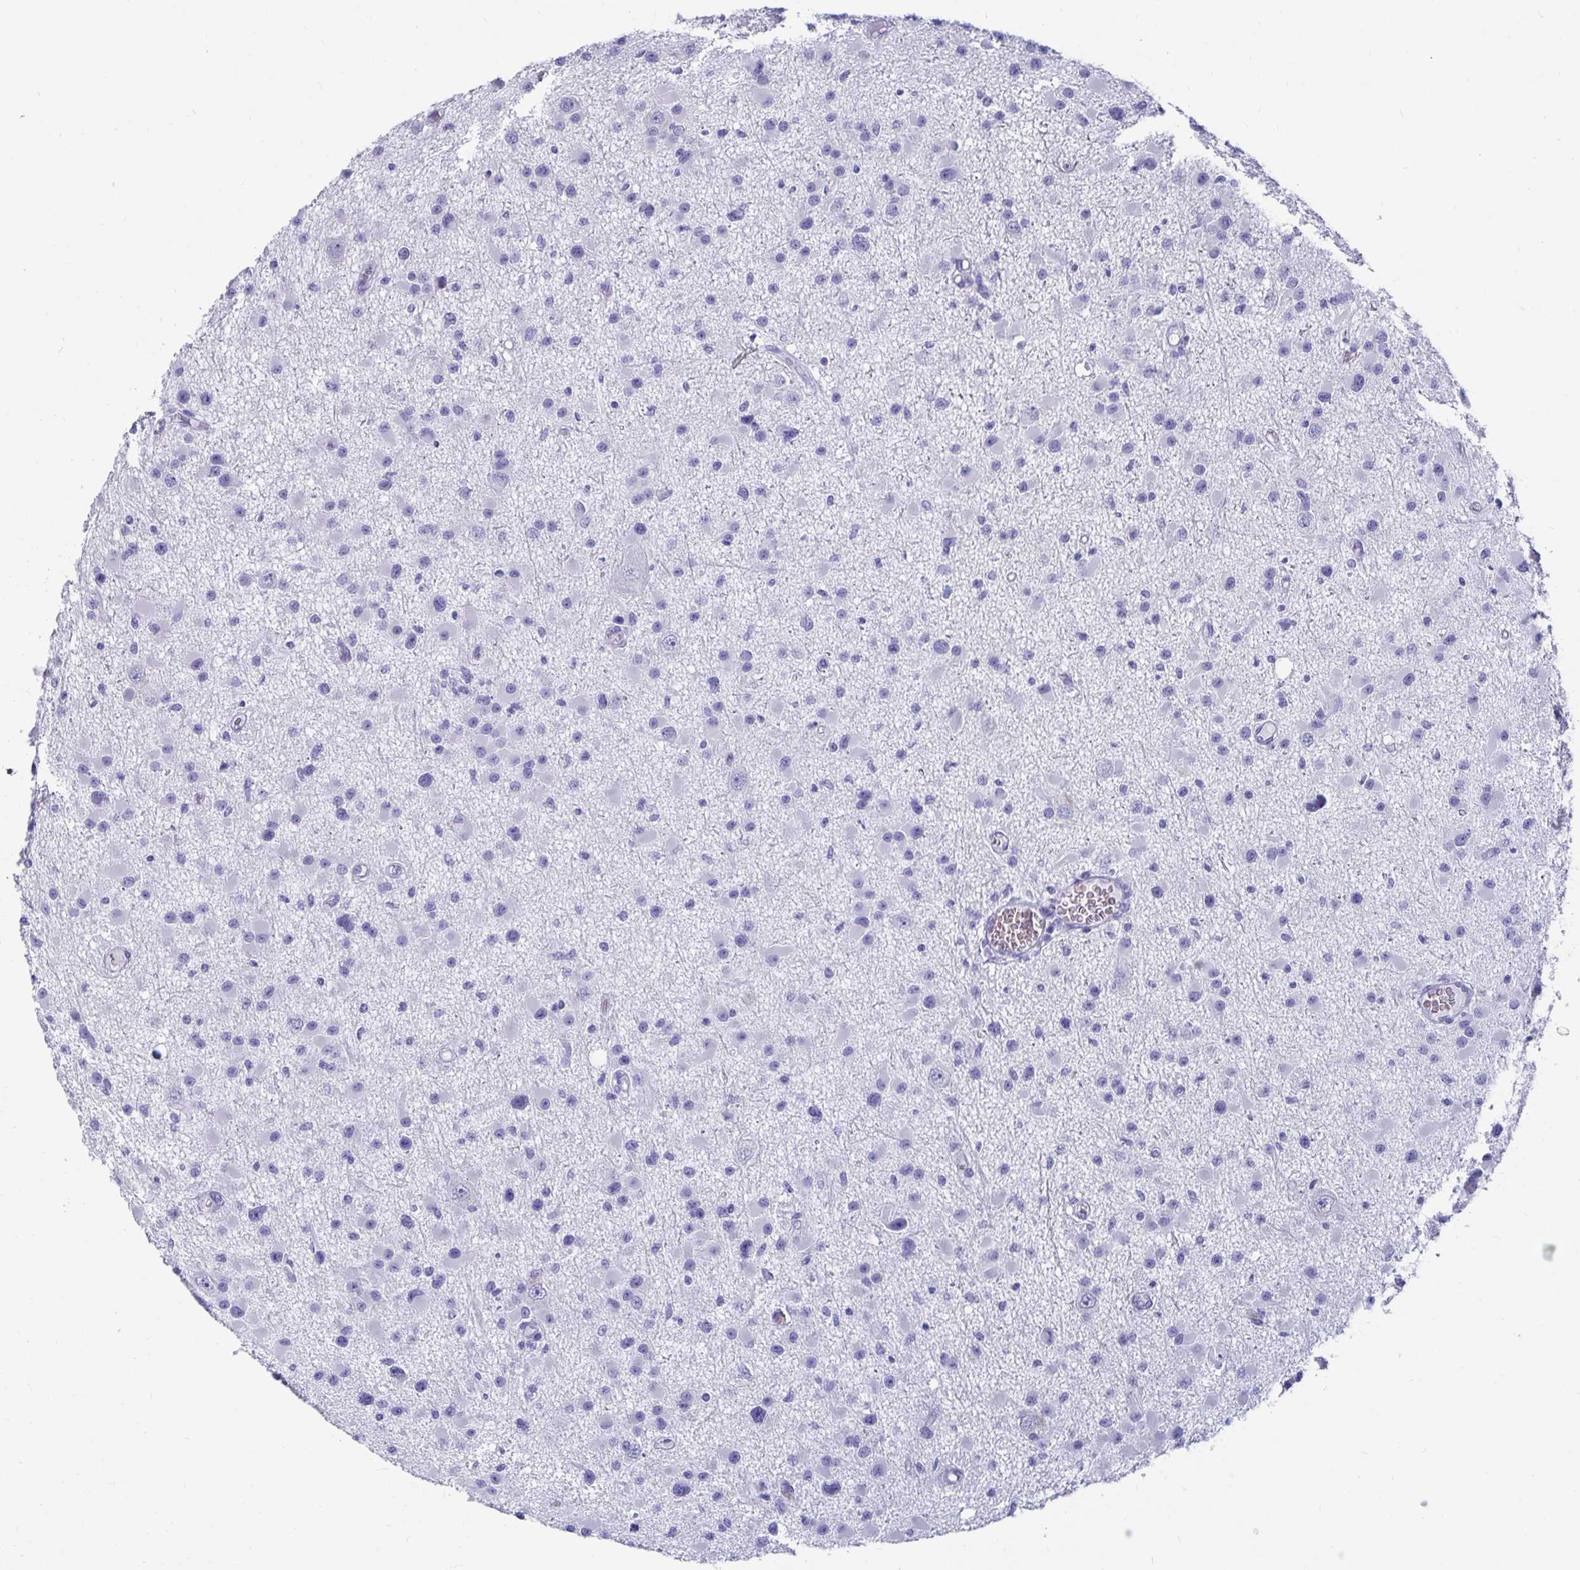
{"staining": {"intensity": "negative", "quantity": "none", "location": "none"}, "tissue": "glioma", "cell_type": "Tumor cells", "image_type": "cancer", "snomed": [{"axis": "morphology", "description": "Glioma, malignant, High grade"}, {"axis": "topography", "description": "Brain"}], "caption": "High power microscopy micrograph of an immunohistochemistry image of glioma, revealing no significant expression in tumor cells.", "gene": "ZPBP2", "patient": {"sex": "male", "age": 54}}